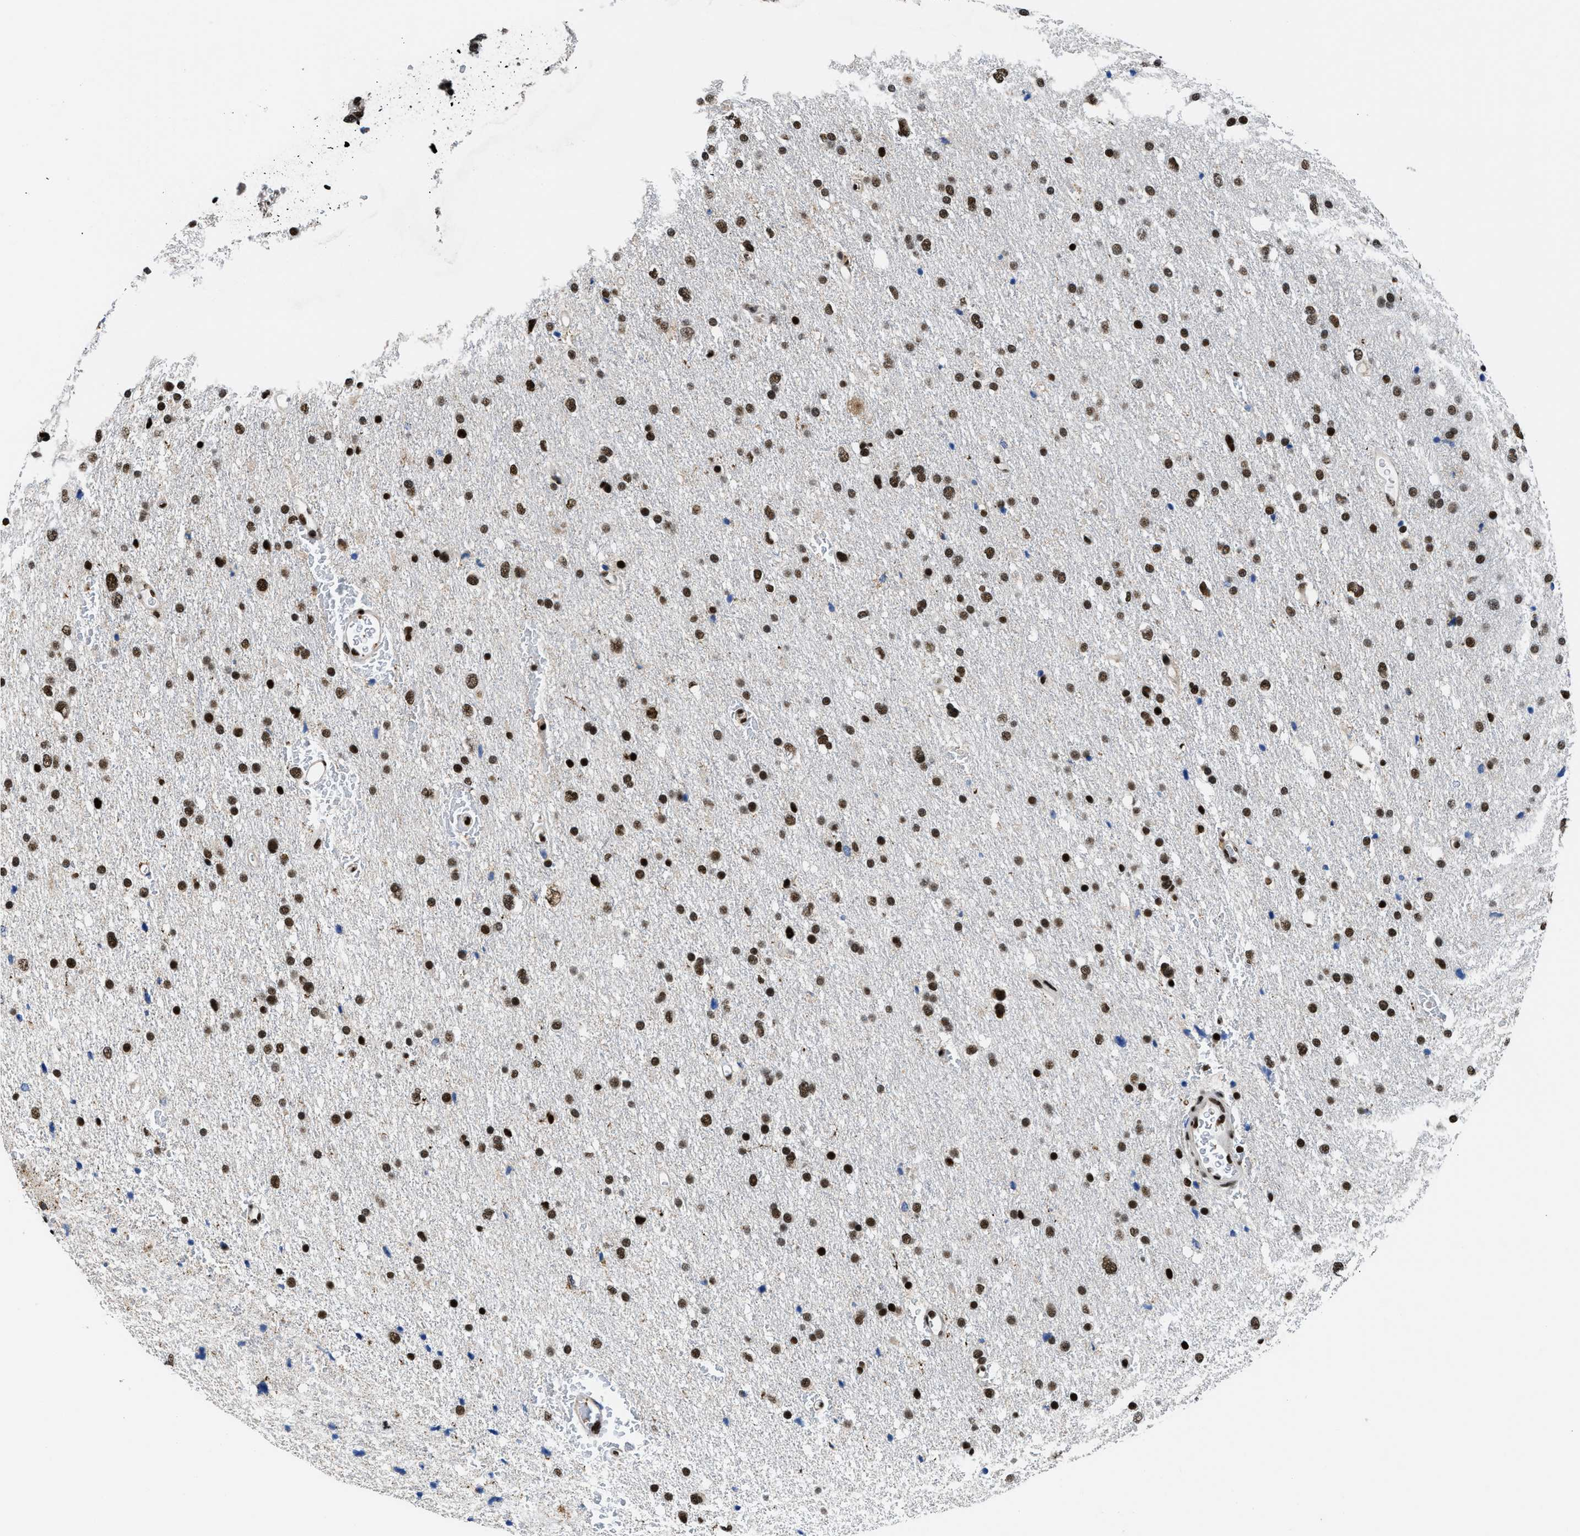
{"staining": {"intensity": "strong", "quantity": ">75%", "location": "nuclear"}, "tissue": "glioma", "cell_type": "Tumor cells", "image_type": "cancer", "snomed": [{"axis": "morphology", "description": "Glioma, malignant, Low grade"}, {"axis": "topography", "description": "Brain"}], "caption": "Low-grade glioma (malignant) stained with a protein marker reveals strong staining in tumor cells.", "gene": "HNRNPH2", "patient": {"sex": "female", "age": 37}}